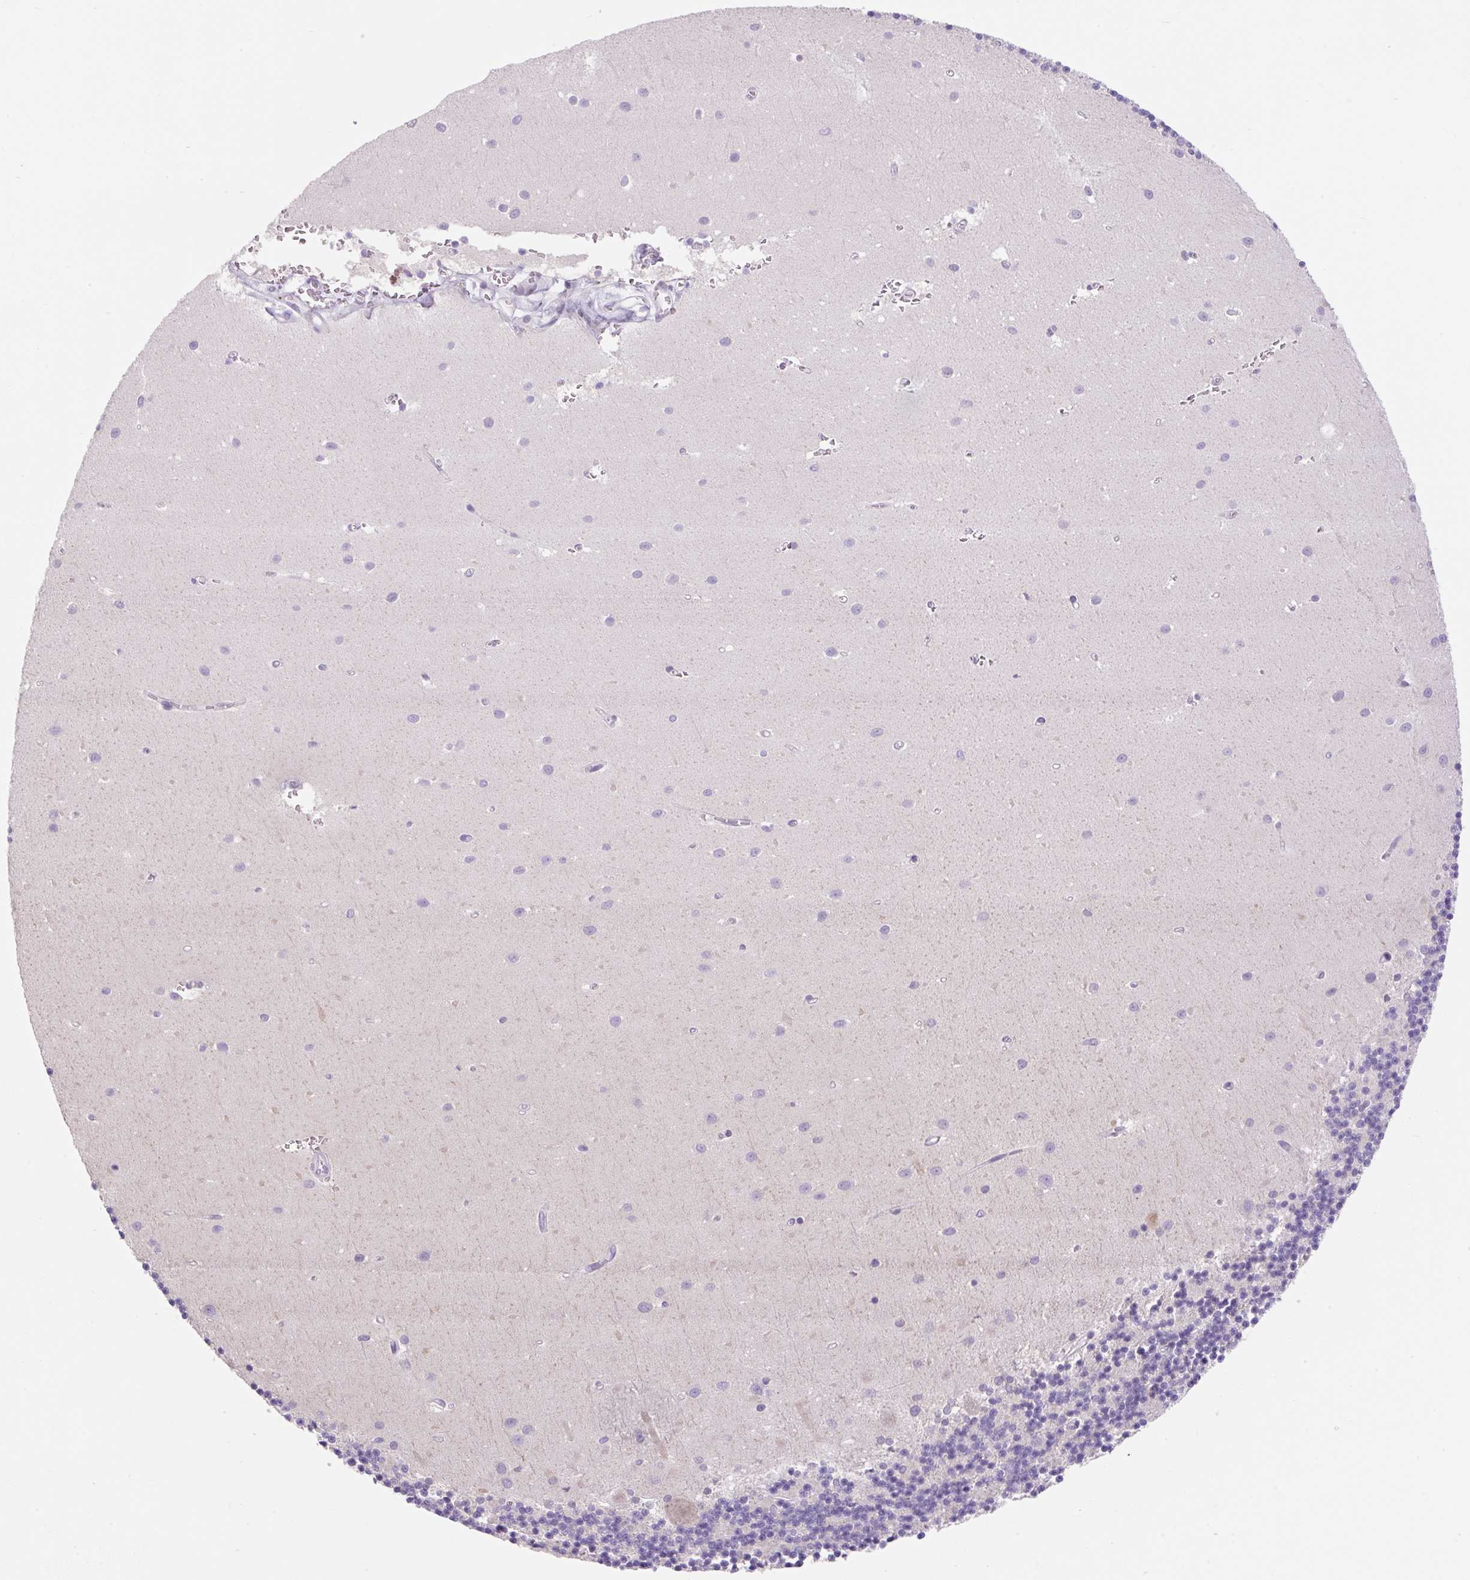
{"staining": {"intensity": "negative", "quantity": "none", "location": "none"}, "tissue": "cerebellum", "cell_type": "Cells in granular layer", "image_type": "normal", "snomed": [{"axis": "morphology", "description": "Normal tissue, NOS"}, {"axis": "topography", "description": "Cerebellum"}], "caption": "Immunohistochemistry image of benign cerebellum: cerebellum stained with DAB (3,3'-diaminobenzidine) reveals no significant protein positivity in cells in granular layer. (DAB (3,3'-diaminobenzidine) IHC with hematoxylin counter stain).", "gene": "SYNE3", "patient": {"sex": "male", "age": 54}}